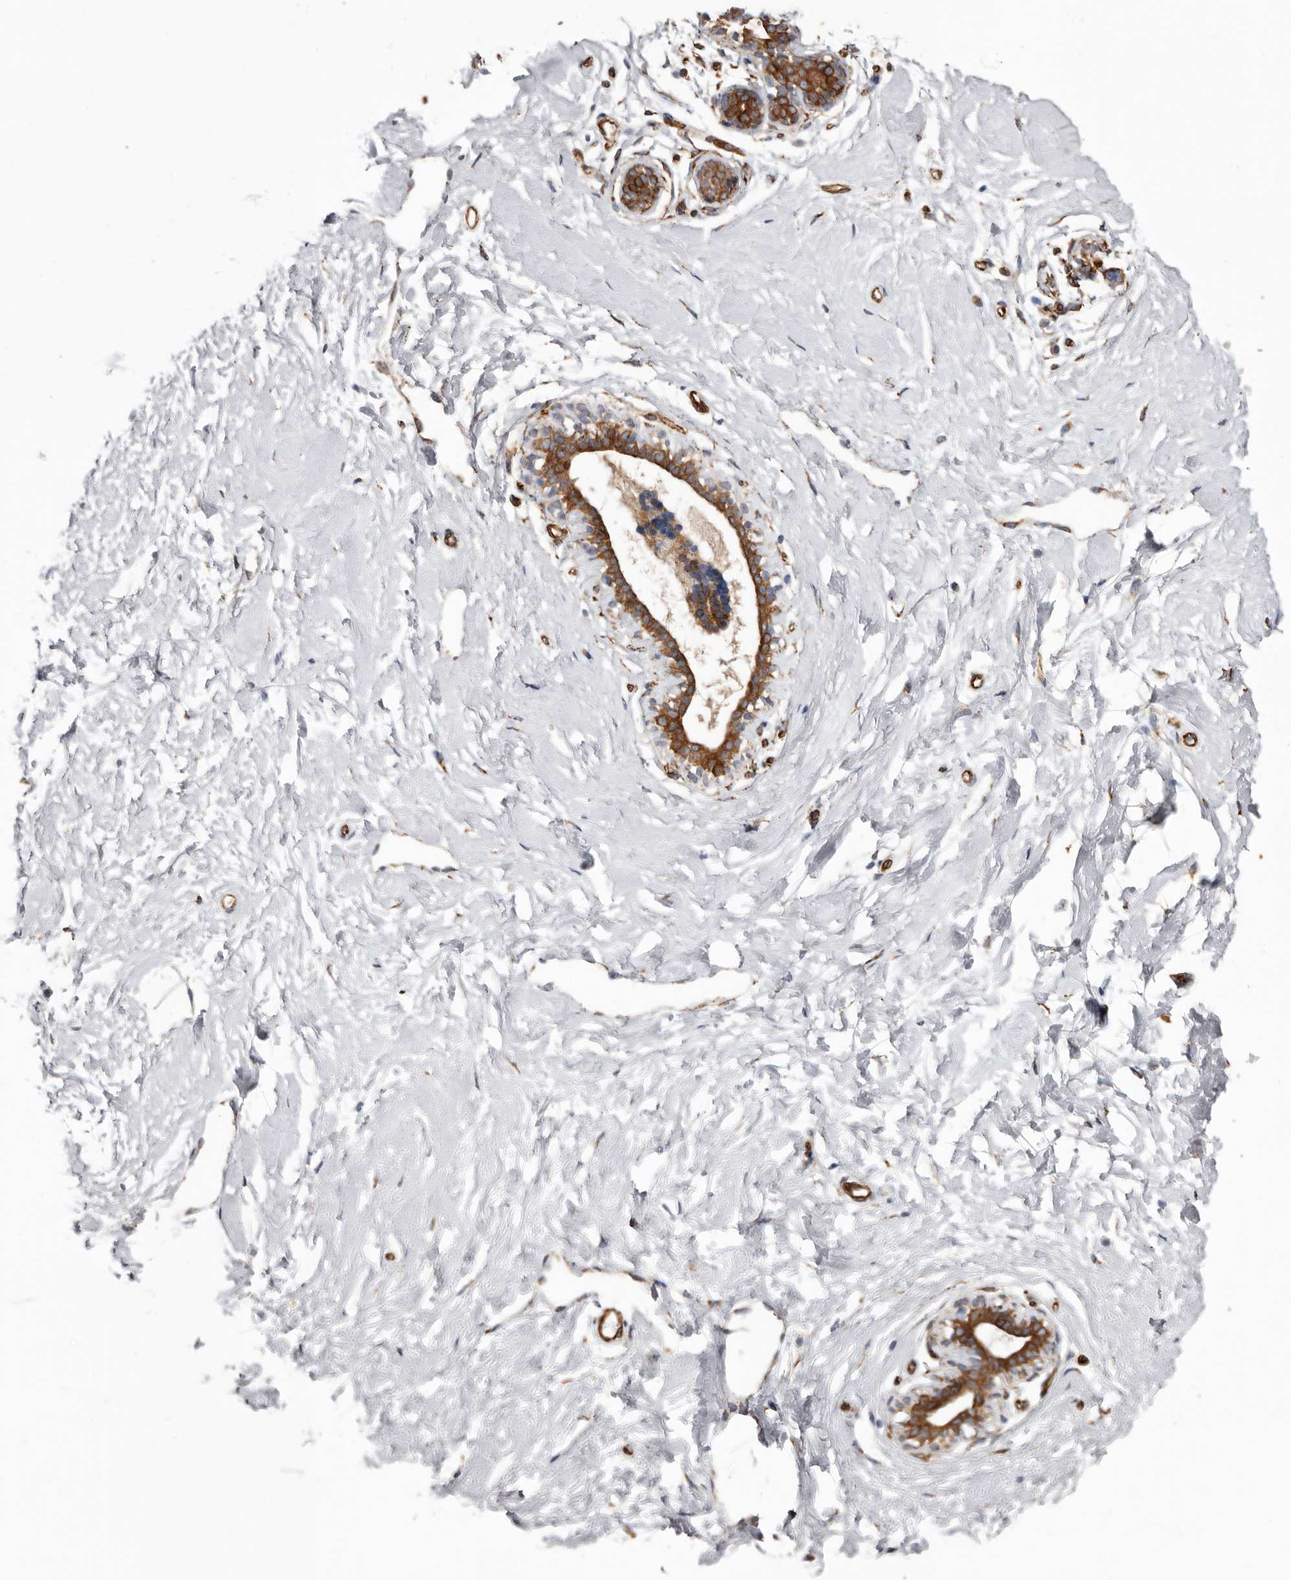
{"staining": {"intensity": "moderate", "quantity": "25%-75%", "location": "cytoplasmic/membranous"}, "tissue": "breast", "cell_type": "Adipocytes", "image_type": "normal", "snomed": [{"axis": "morphology", "description": "Normal tissue, NOS"}, {"axis": "morphology", "description": "Adenoma, NOS"}, {"axis": "topography", "description": "Breast"}], "caption": "About 25%-75% of adipocytes in unremarkable breast display moderate cytoplasmic/membranous protein expression as visualized by brown immunohistochemical staining.", "gene": "SEMA3E", "patient": {"sex": "female", "age": 23}}